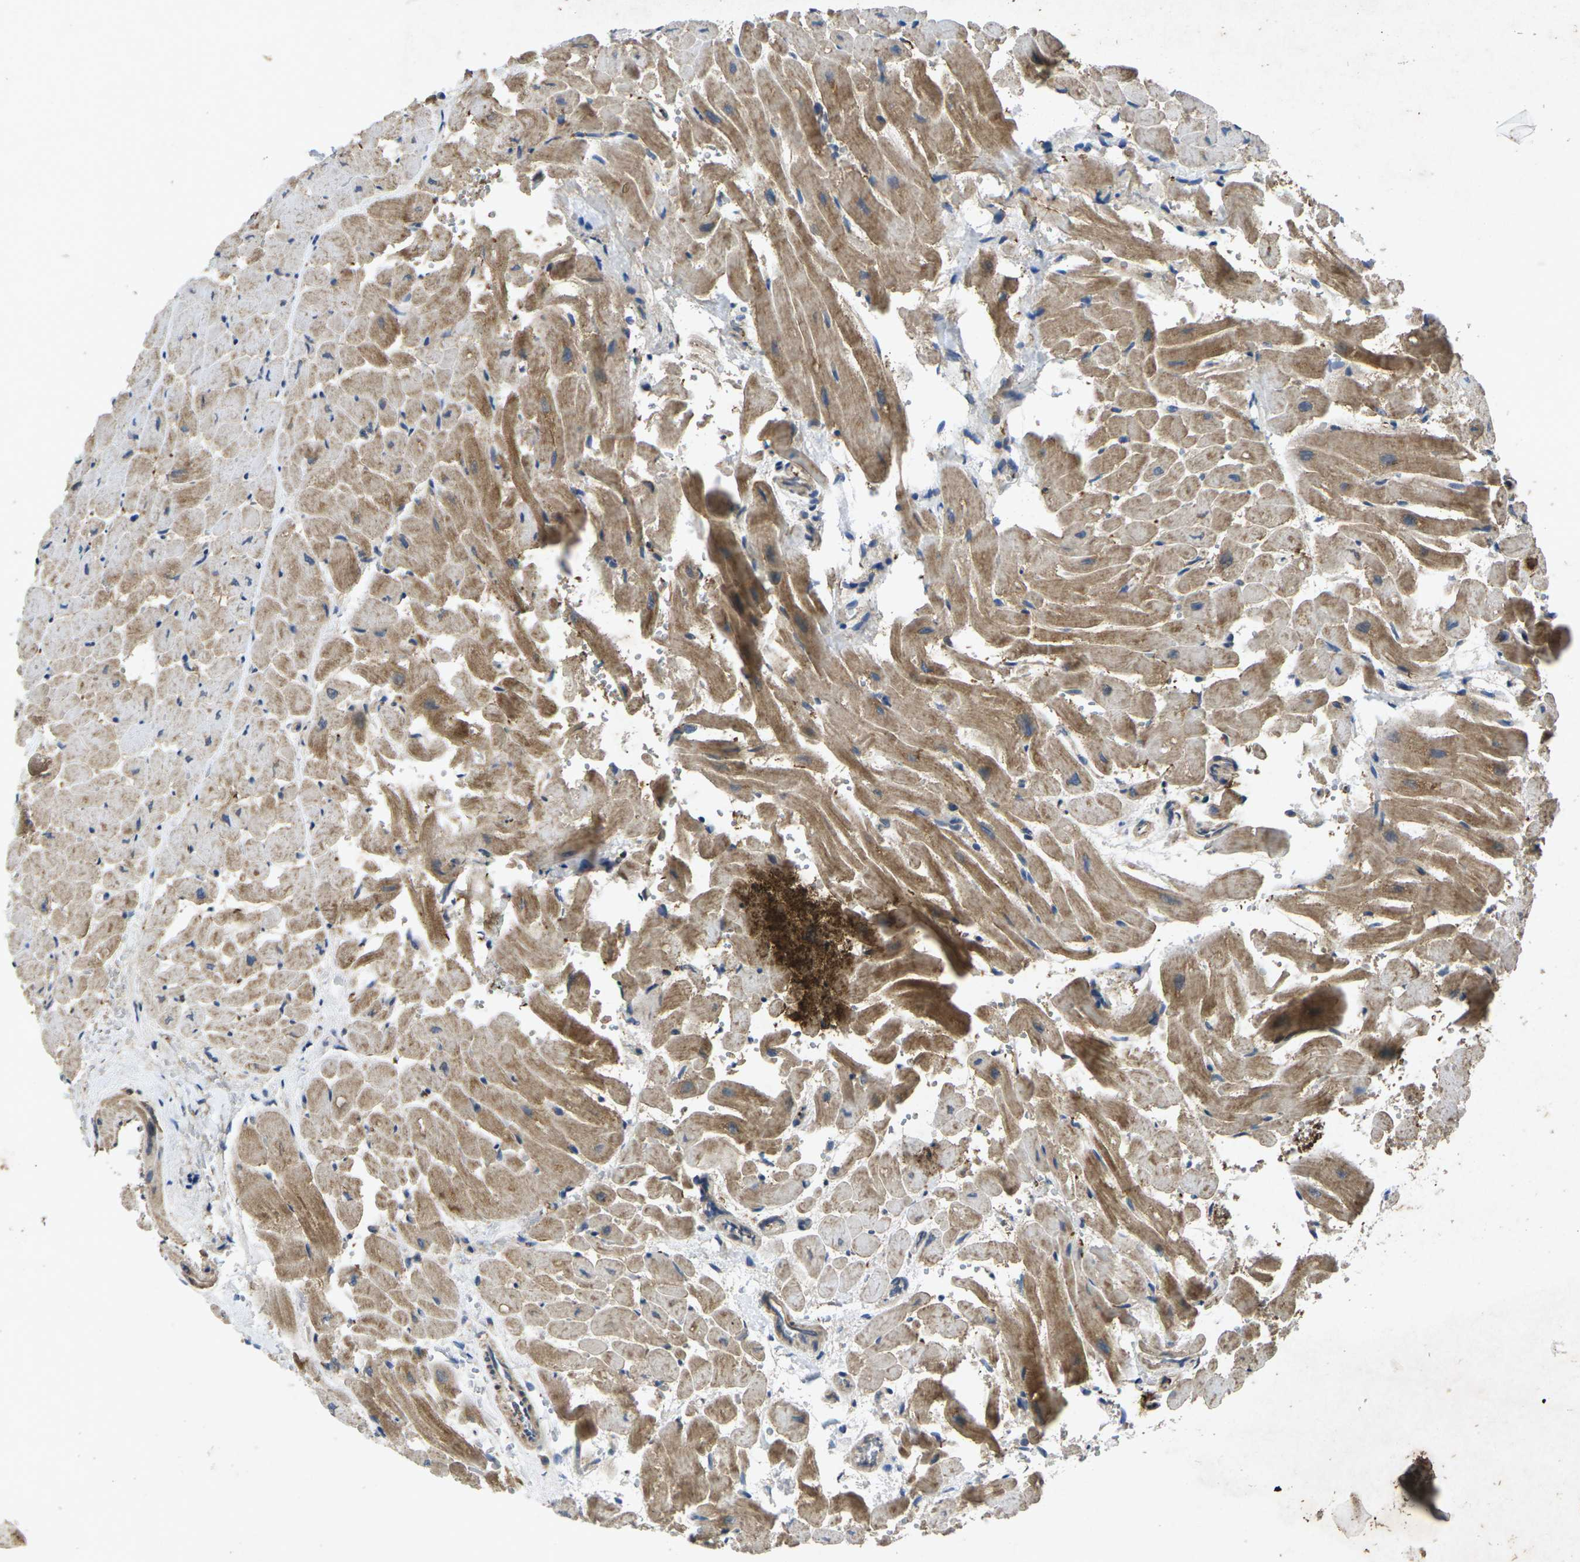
{"staining": {"intensity": "moderate", "quantity": ">75%", "location": "cytoplasmic/membranous"}, "tissue": "heart muscle", "cell_type": "Cardiomyocytes", "image_type": "normal", "snomed": [{"axis": "morphology", "description": "Normal tissue, NOS"}, {"axis": "topography", "description": "Heart"}], "caption": "This micrograph demonstrates IHC staining of unremarkable human heart muscle, with medium moderate cytoplasmic/membranous staining in approximately >75% of cardiomyocytes.", "gene": "KIF1B", "patient": {"sex": "male", "age": 45}}